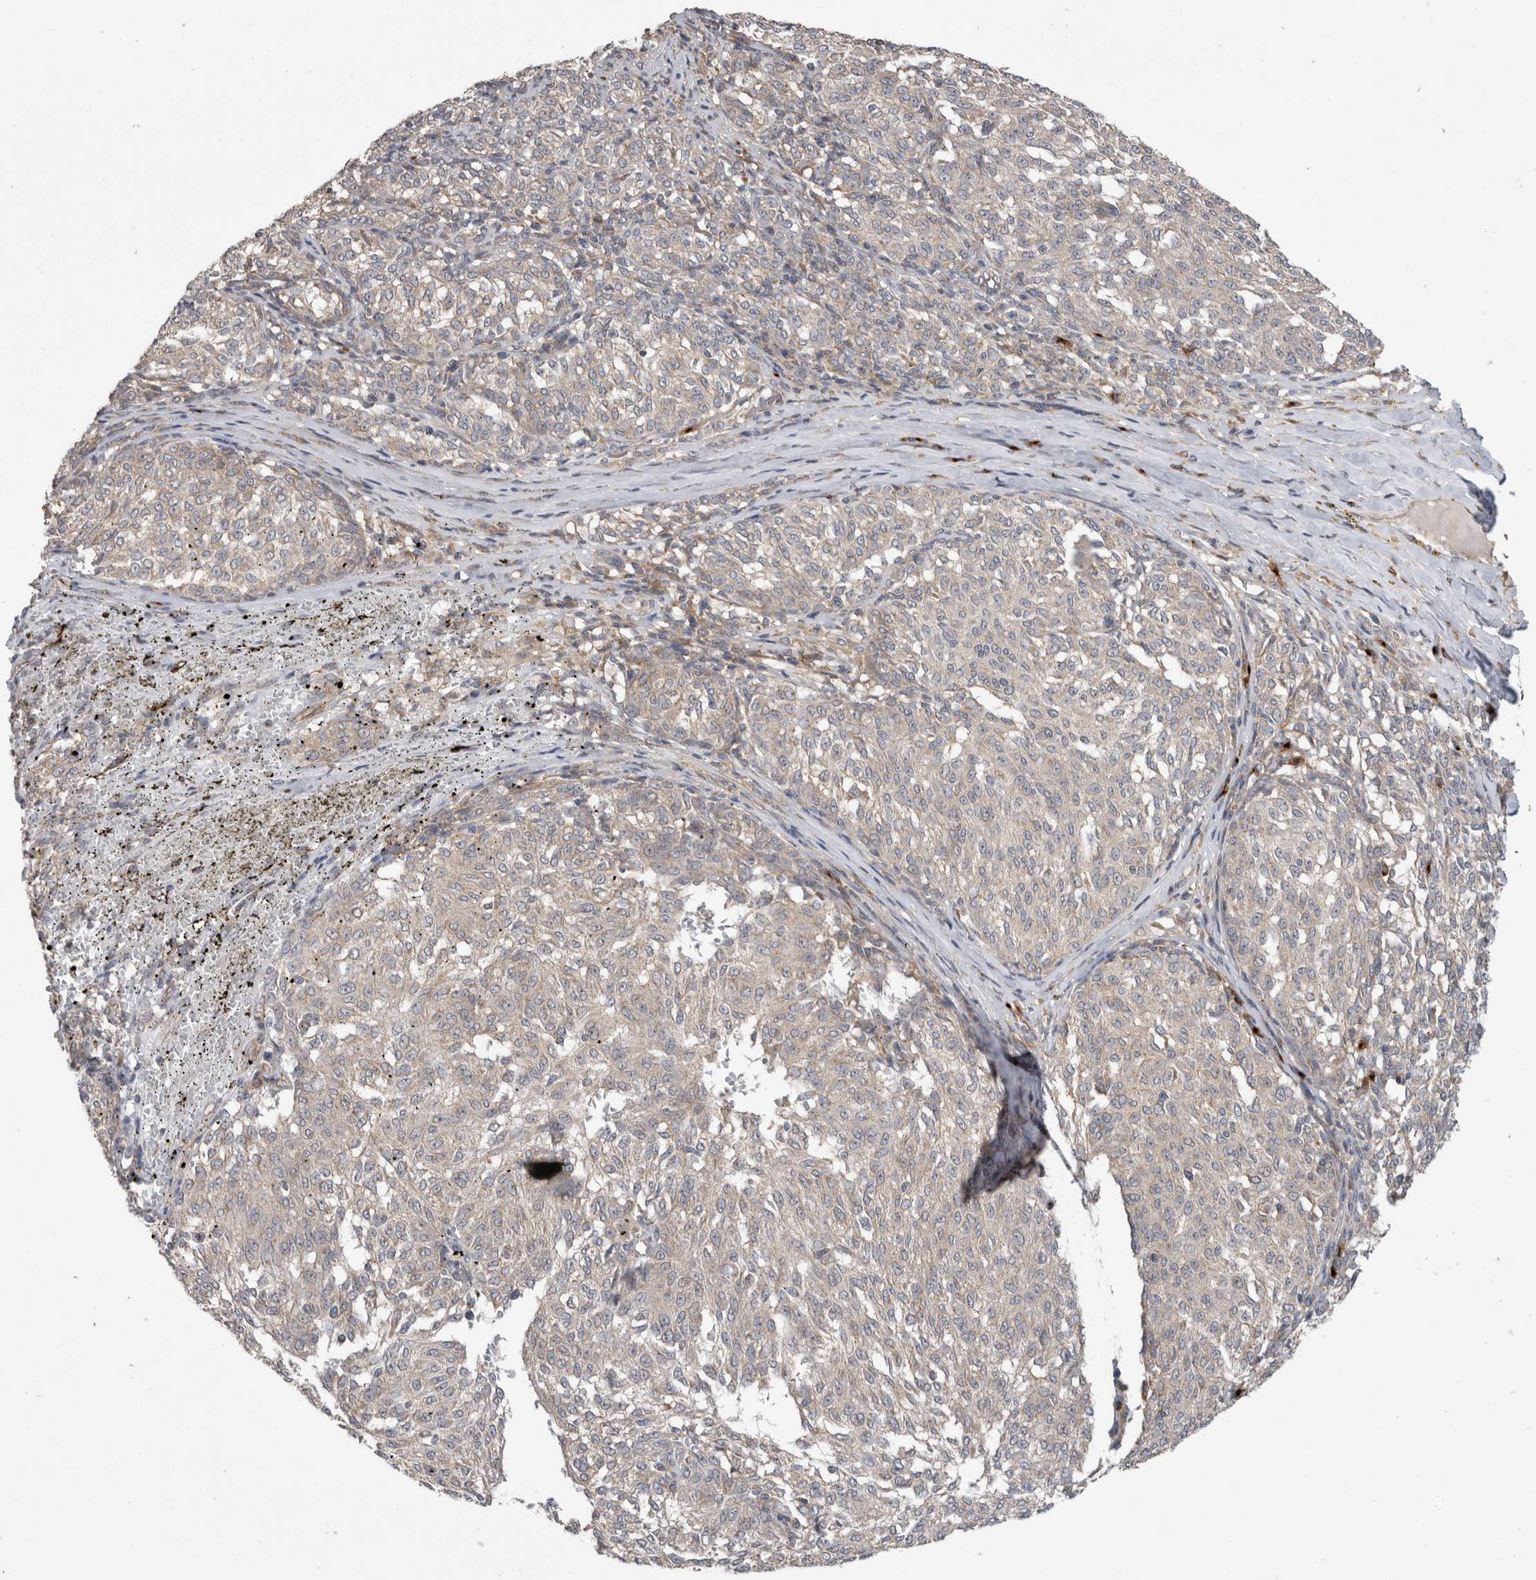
{"staining": {"intensity": "weak", "quantity": "<25%", "location": "cytoplasmic/membranous"}, "tissue": "melanoma", "cell_type": "Tumor cells", "image_type": "cancer", "snomed": [{"axis": "morphology", "description": "Malignant melanoma, NOS"}, {"axis": "topography", "description": "Skin"}], "caption": "A micrograph of human malignant melanoma is negative for staining in tumor cells. (DAB (3,3'-diaminobenzidine) immunohistochemistry, high magnification).", "gene": "TRIM5", "patient": {"sex": "female", "age": 72}}